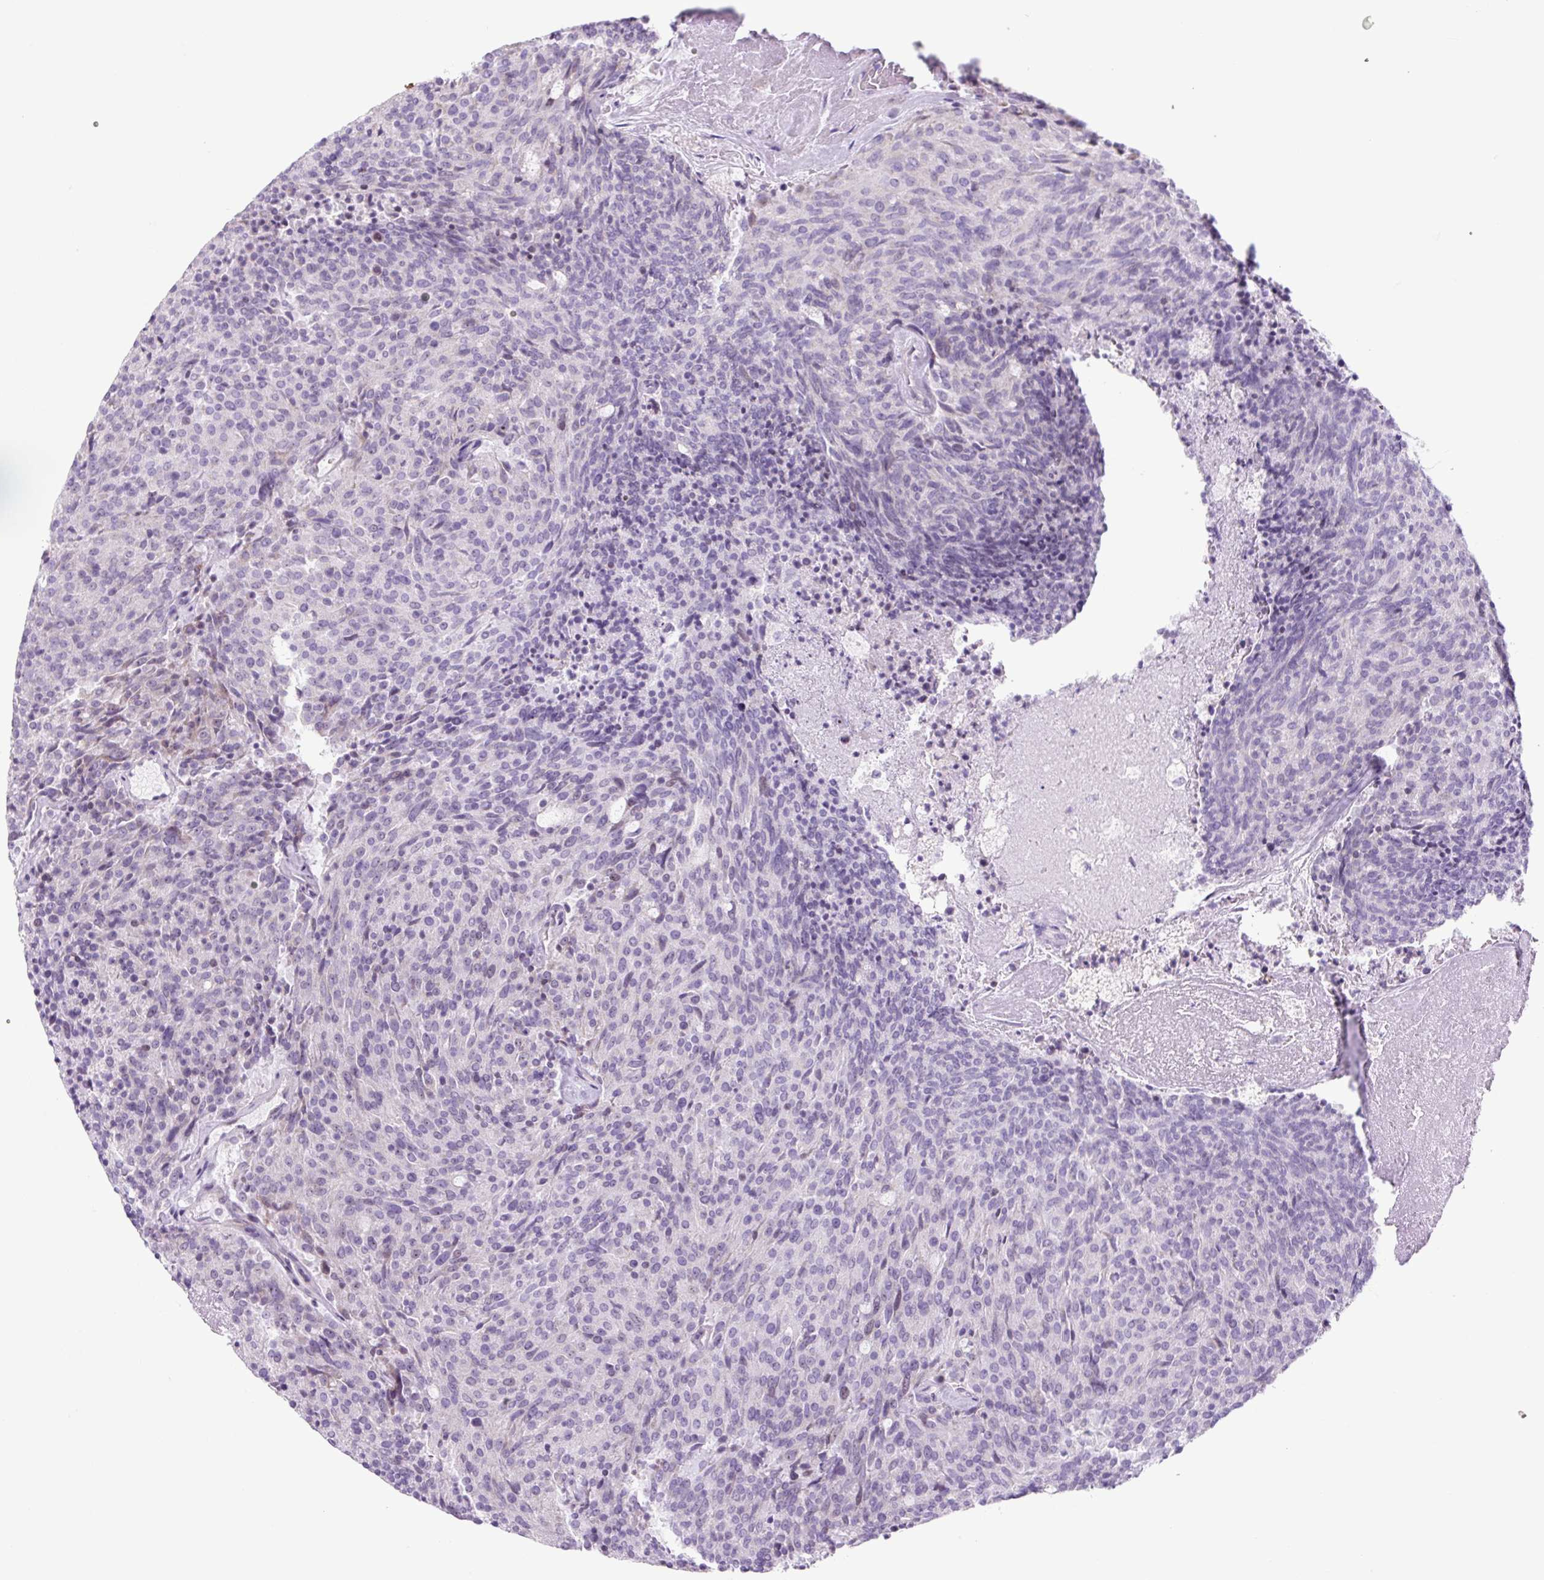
{"staining": {"intensity": "negative", "quantity": "none", "location": "none"}, "tissue": "carcinoid", "cell_type": "Tumor cells", "image_type": "cancer", "snomed": [{"axis": "morphology", "description": "Carcinoid, malignant, NOS"}, {"axis": "topography", "description": "Pancreas"}], "caption": "Immunohistochemistry (IHC) histopathology image of human carcinoid (malignant) stained for a protein (brown), which displays no positivity in tumor cells.", "gene": "RRS1", "patient": {"sex": "female", "age": 54}}